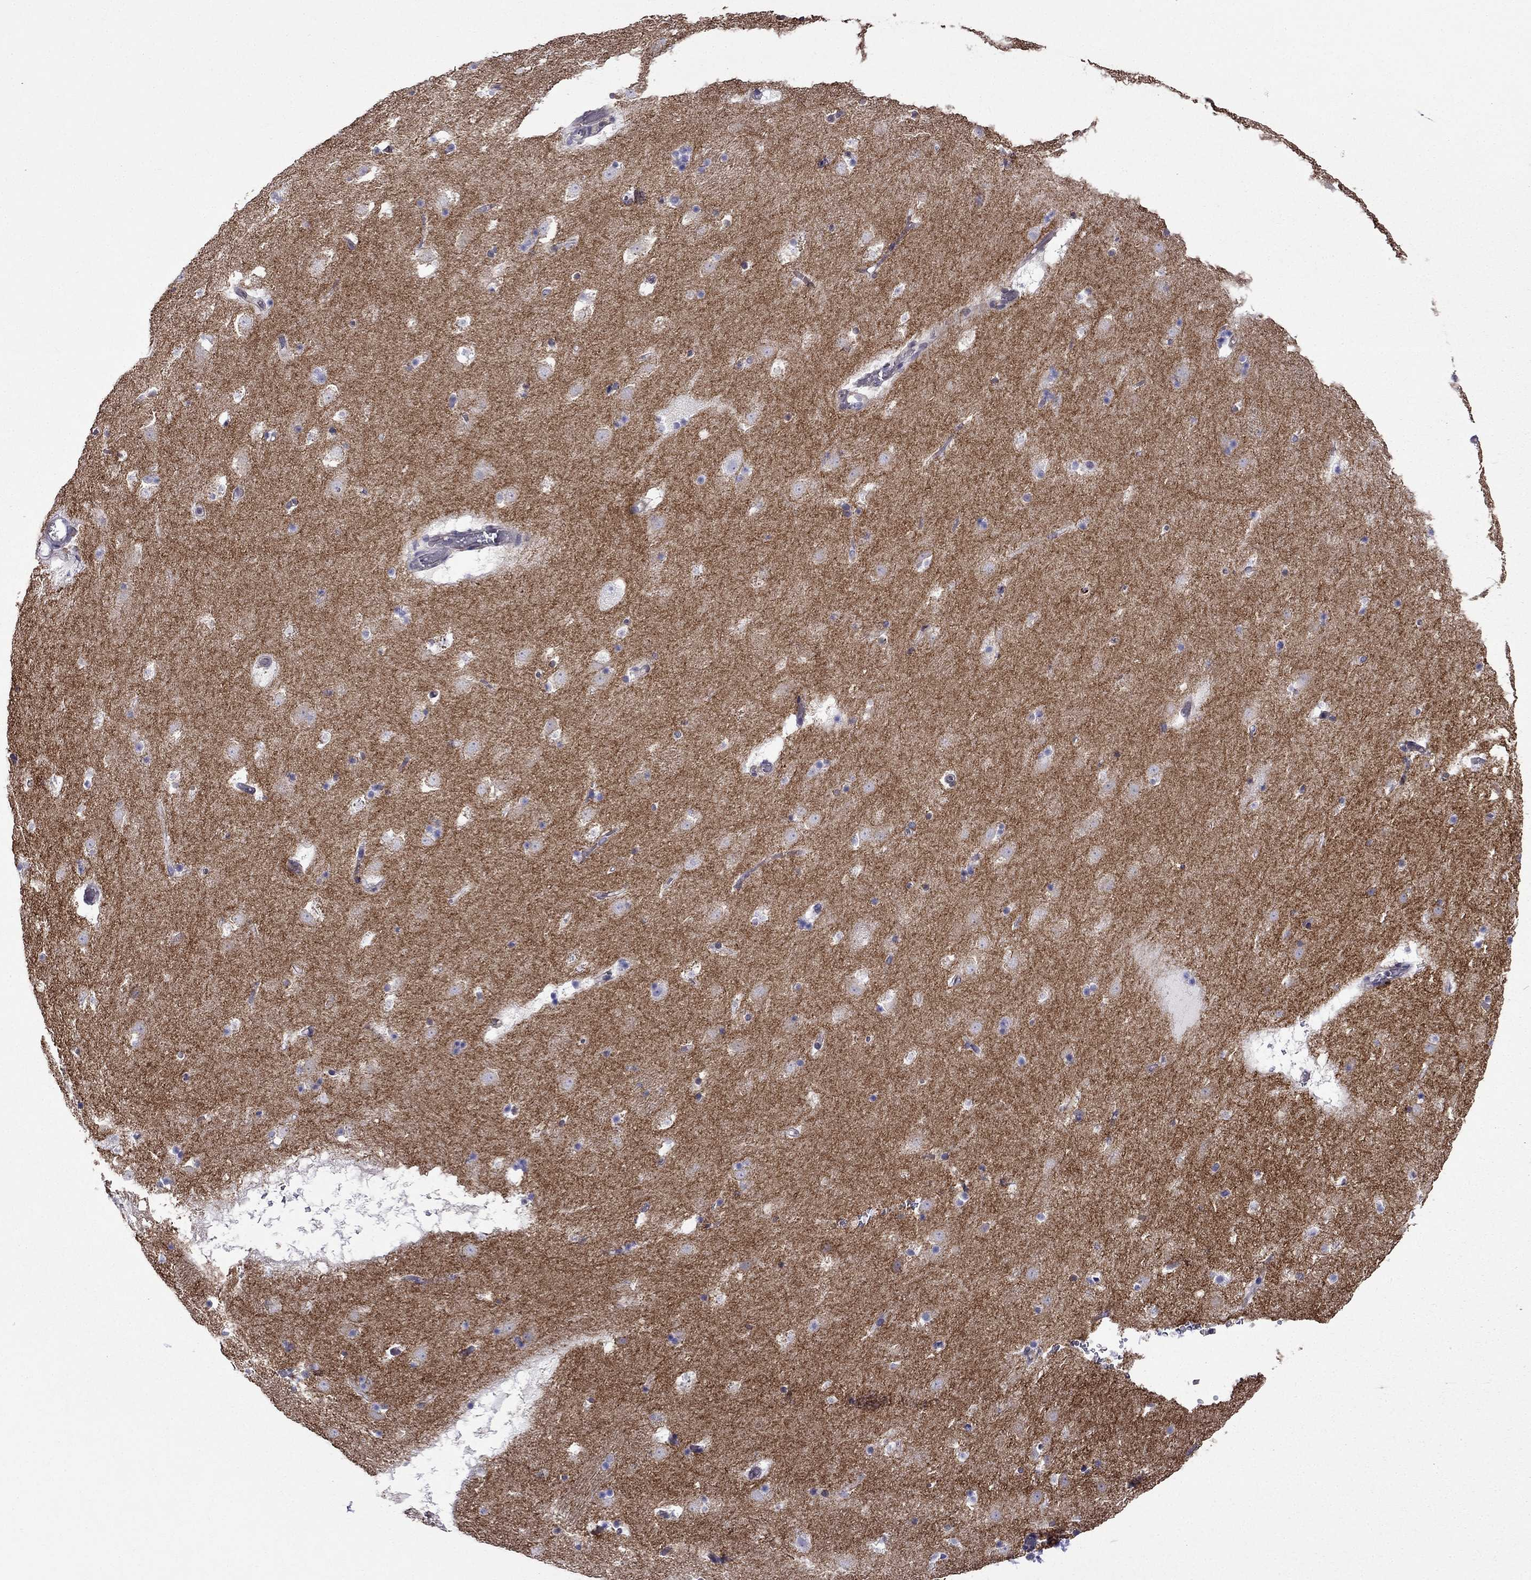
{"staining": {"intensity": "negative", "quantity": "none", "location": "none"}, "tissue": "caudate", "cell_type": "Glial cells", "image_type": "normal", "snomed": [{"axis": "morphology", "description": "Normal tissue, NOS"}, {"axis": "topography", "description": "Lateral ventricle wall"}], "caption": "Glial cells are negative for brown protein staining in benign caudate. (Stains: DAB (3,3'-diaminobenzidine) IHC with hematoxylin counter stain, Microscopy: brightfield microscopy at high magnification).", "gene": "GNAL", "patient": {"sex": "female", "age": 42}}